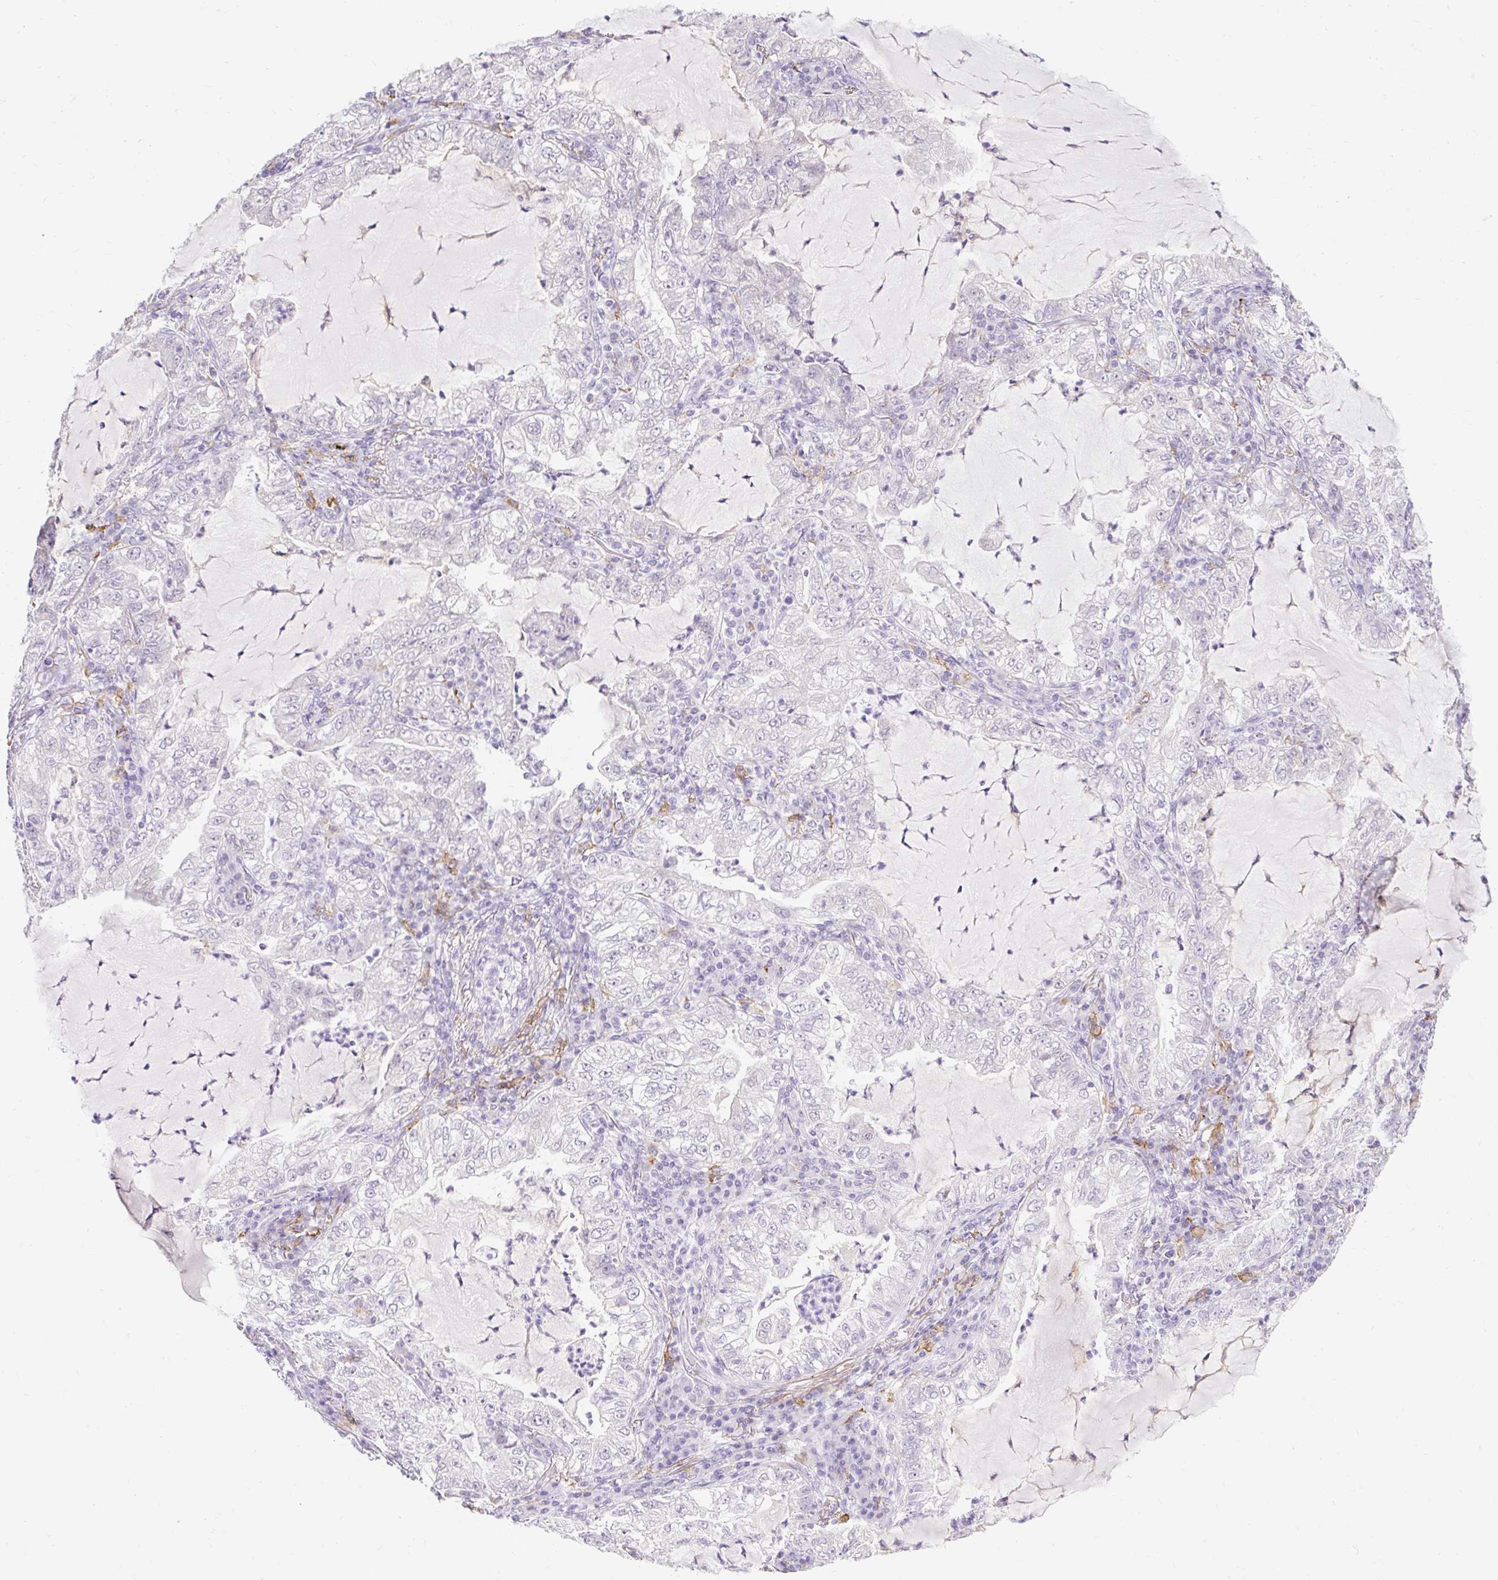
{"staining": {"intensity": "negative", "quantity": "none", "location": "none"}, "tissue": "lung cancer", "cell_type": "Tumor cells", "image_type": "cancer", "snomed": [{"axis": "morphology", "description": "Adenocarcinoma, NOS"}, {"axis": "topography", "description": "Lung"}], "caption": "Tumor cells are negative for protein expression in human lung adenocarcinoma. (DAB immunohistochemistry (IHC), high magnification).", "gene": "SIGLEC1", "patient": {"sex": "female", "age": 73}}